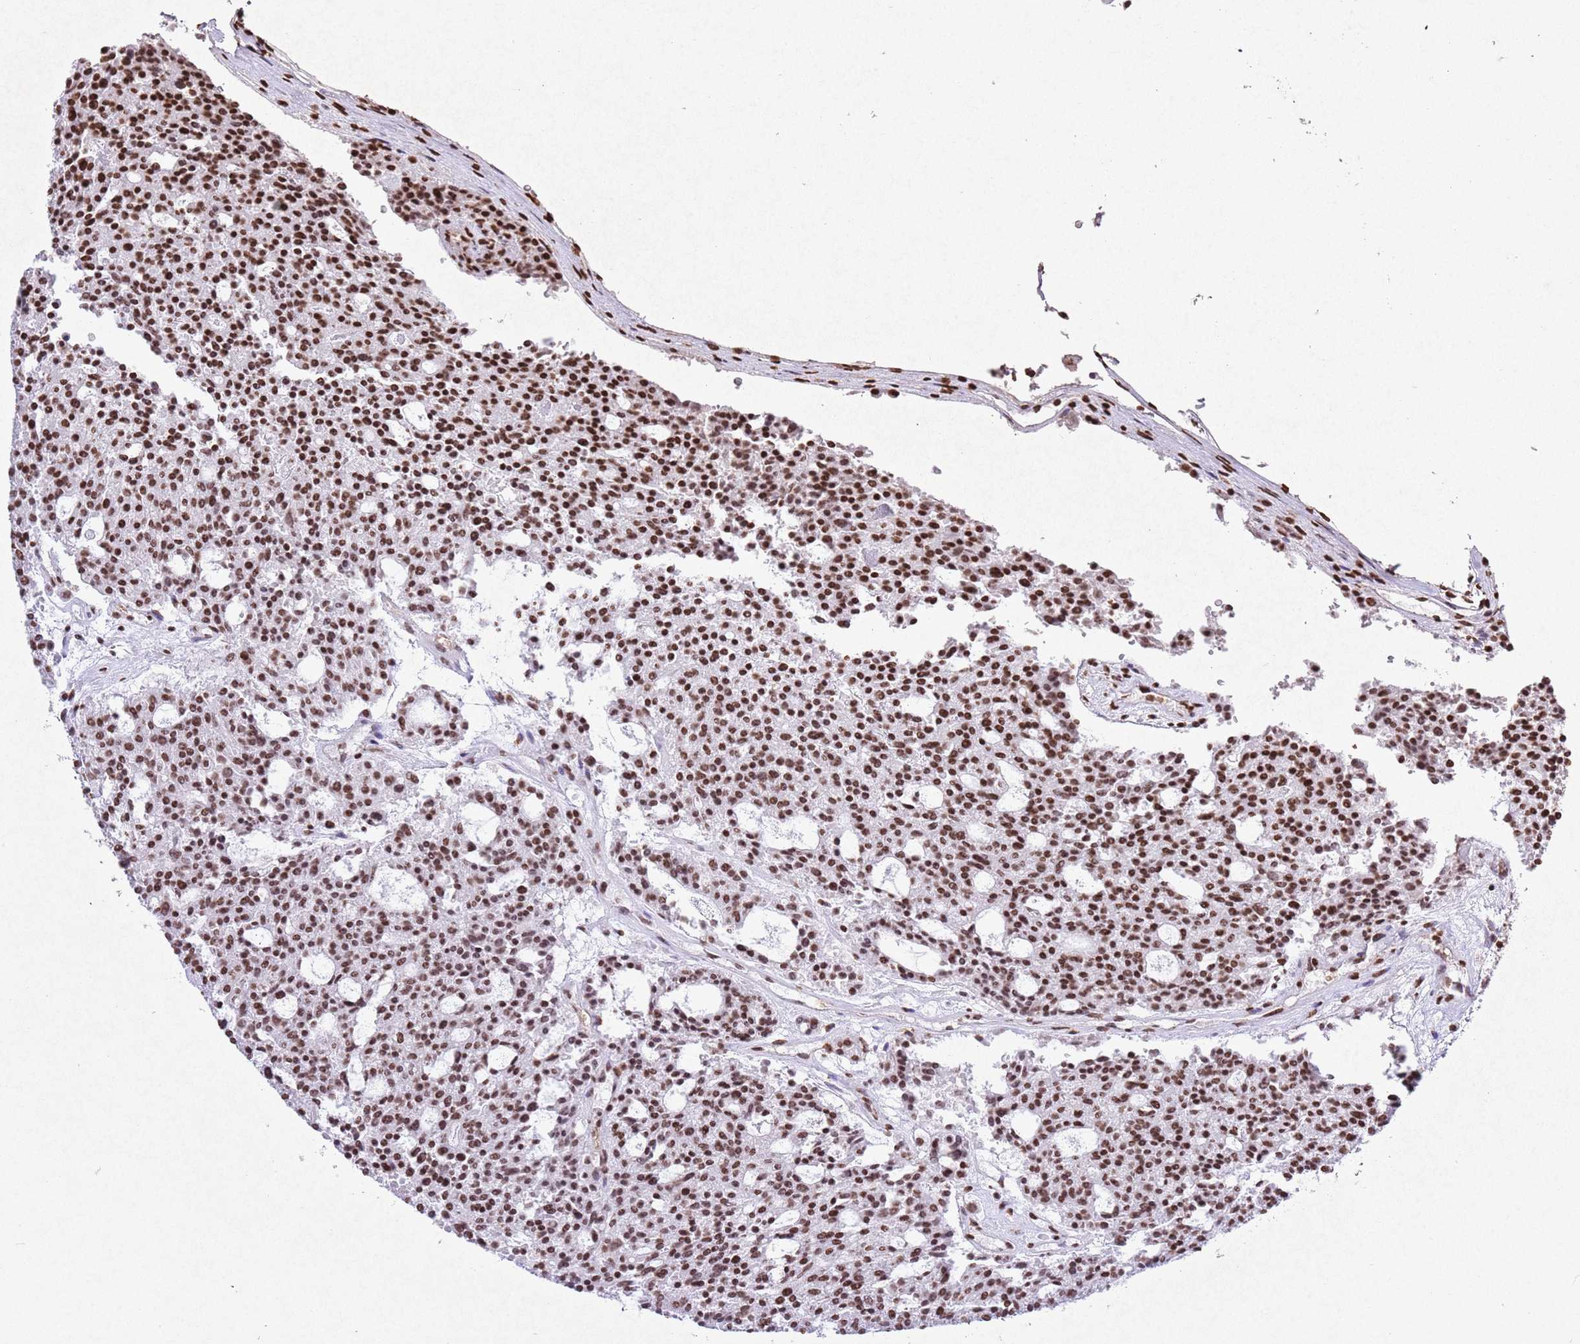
{"staining": {"intensity": "moderate", "quantity": ">75%", "location": "nuclear"}, "tissue": "carcinoid", "cell_type": "Tumor cells", "image_type": "cancer", "snomed": [{"axis": "morphology", "description": "Carcinoid, malignant, NOS"}, {"axis": "topography", "description": "Pancreas"}], "caption": "Immunohistochemical staining of human carcinoid (malignant) displays medium levels of moderate nuclear protein expression in approximately >75% of tumor cells.", "gene": "BMAL1", "patient": {"sex": "female", "age": 54}}